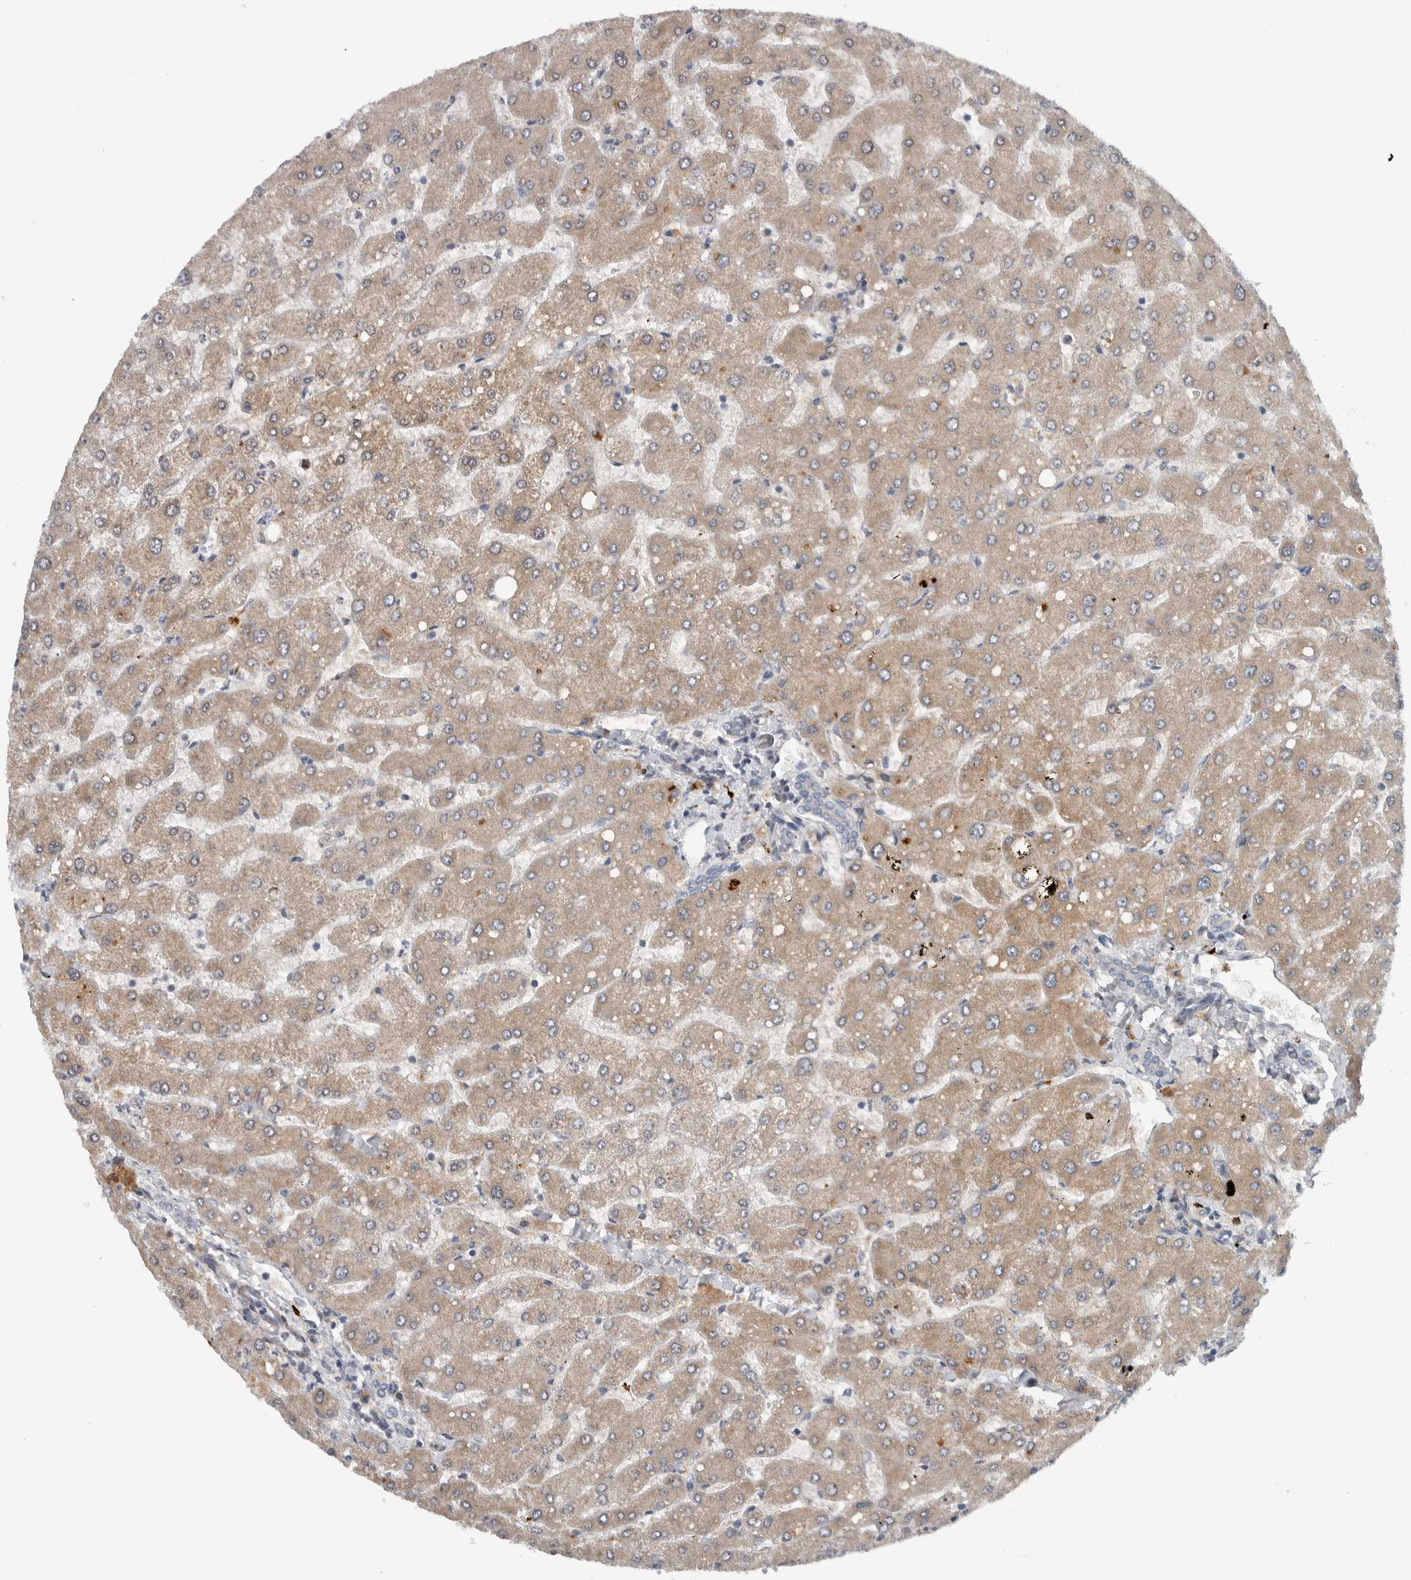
{"staining": {"intensity": "negative", "quantity": "none", "location": "none"}, "tissue": "liver", "cell_type": "Cholangiocytes", "image_type": "normal", "snomed": [{"axis": "morphology", "description": "Normal tissue, NOS"}, {"axis": "topography", "description": "Liver"}], "caption": "Protein analysis of unremarkable liver displays no significant staining in cholangiocytes. The staining is performed using DAB (3,3'-diaminobenzidine) brown chromogen with nuclei counter-stained in using hematoxylin.", "gene": "LBHD1", "patient": {"sex": "male", "age": 55}}